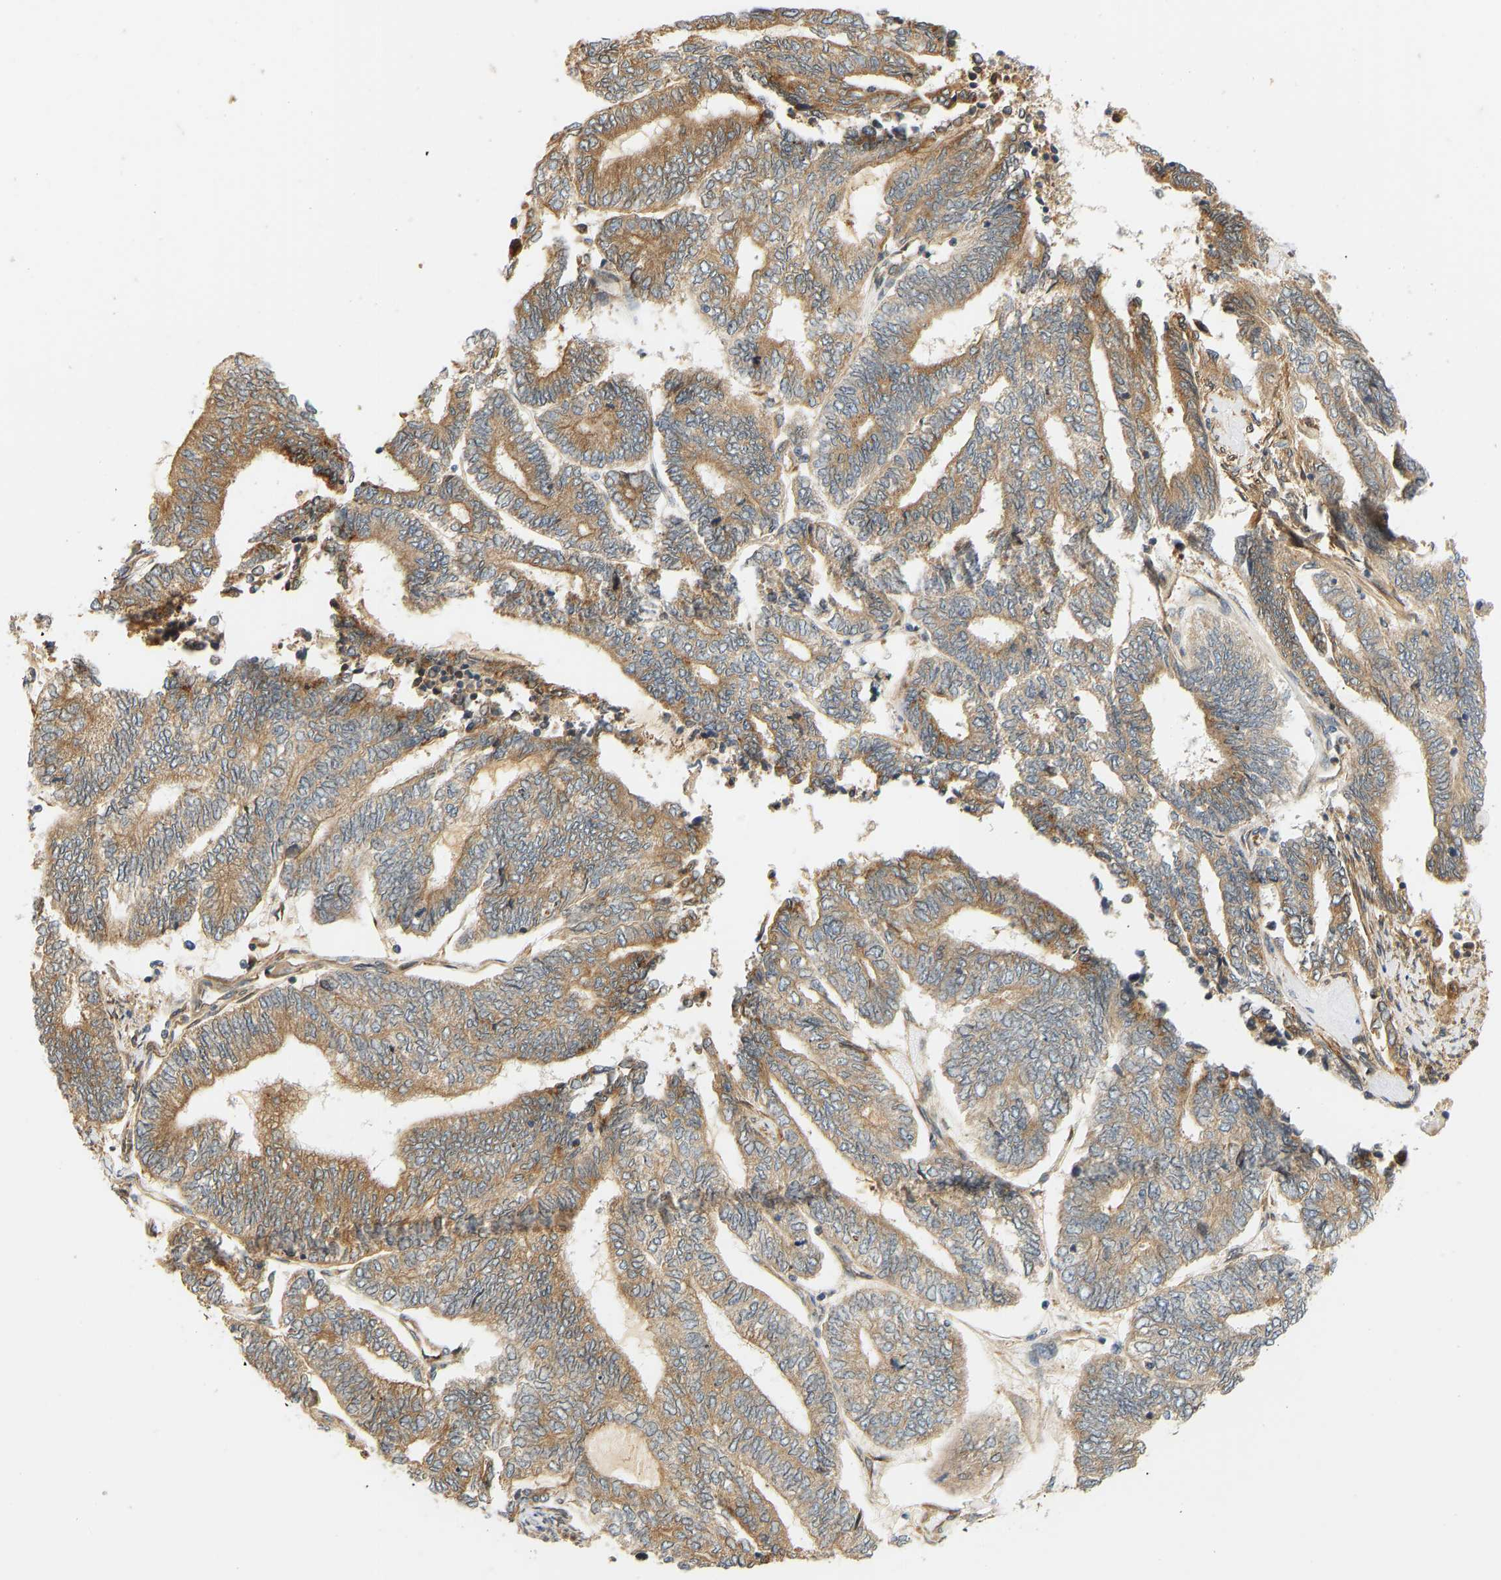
{"staining": {"intensity": "moderate", "quantity": ">75%", "location": "cytoplasmic/membranous"}, "tissue": "endometrial cancer", "cell_type": "Tumor cells", "image_type": "cancer", "snomed": [{"axis": "morphology", "description": "Adenocarcinoma, NOS"}, {"axis": "topography", "description": "Uterus"}, {"axis": "topography", "description": "Endometrium"}], "caption": "Moderate cytoplasmic/membranous staining for a protein is seen in approximately >75% of tumor cells of adenocarcinoma (endometrial) using immunohistochemistry (IHC).", "gene": "CEP57", "patient": {"sex": "female", "age": 70}}